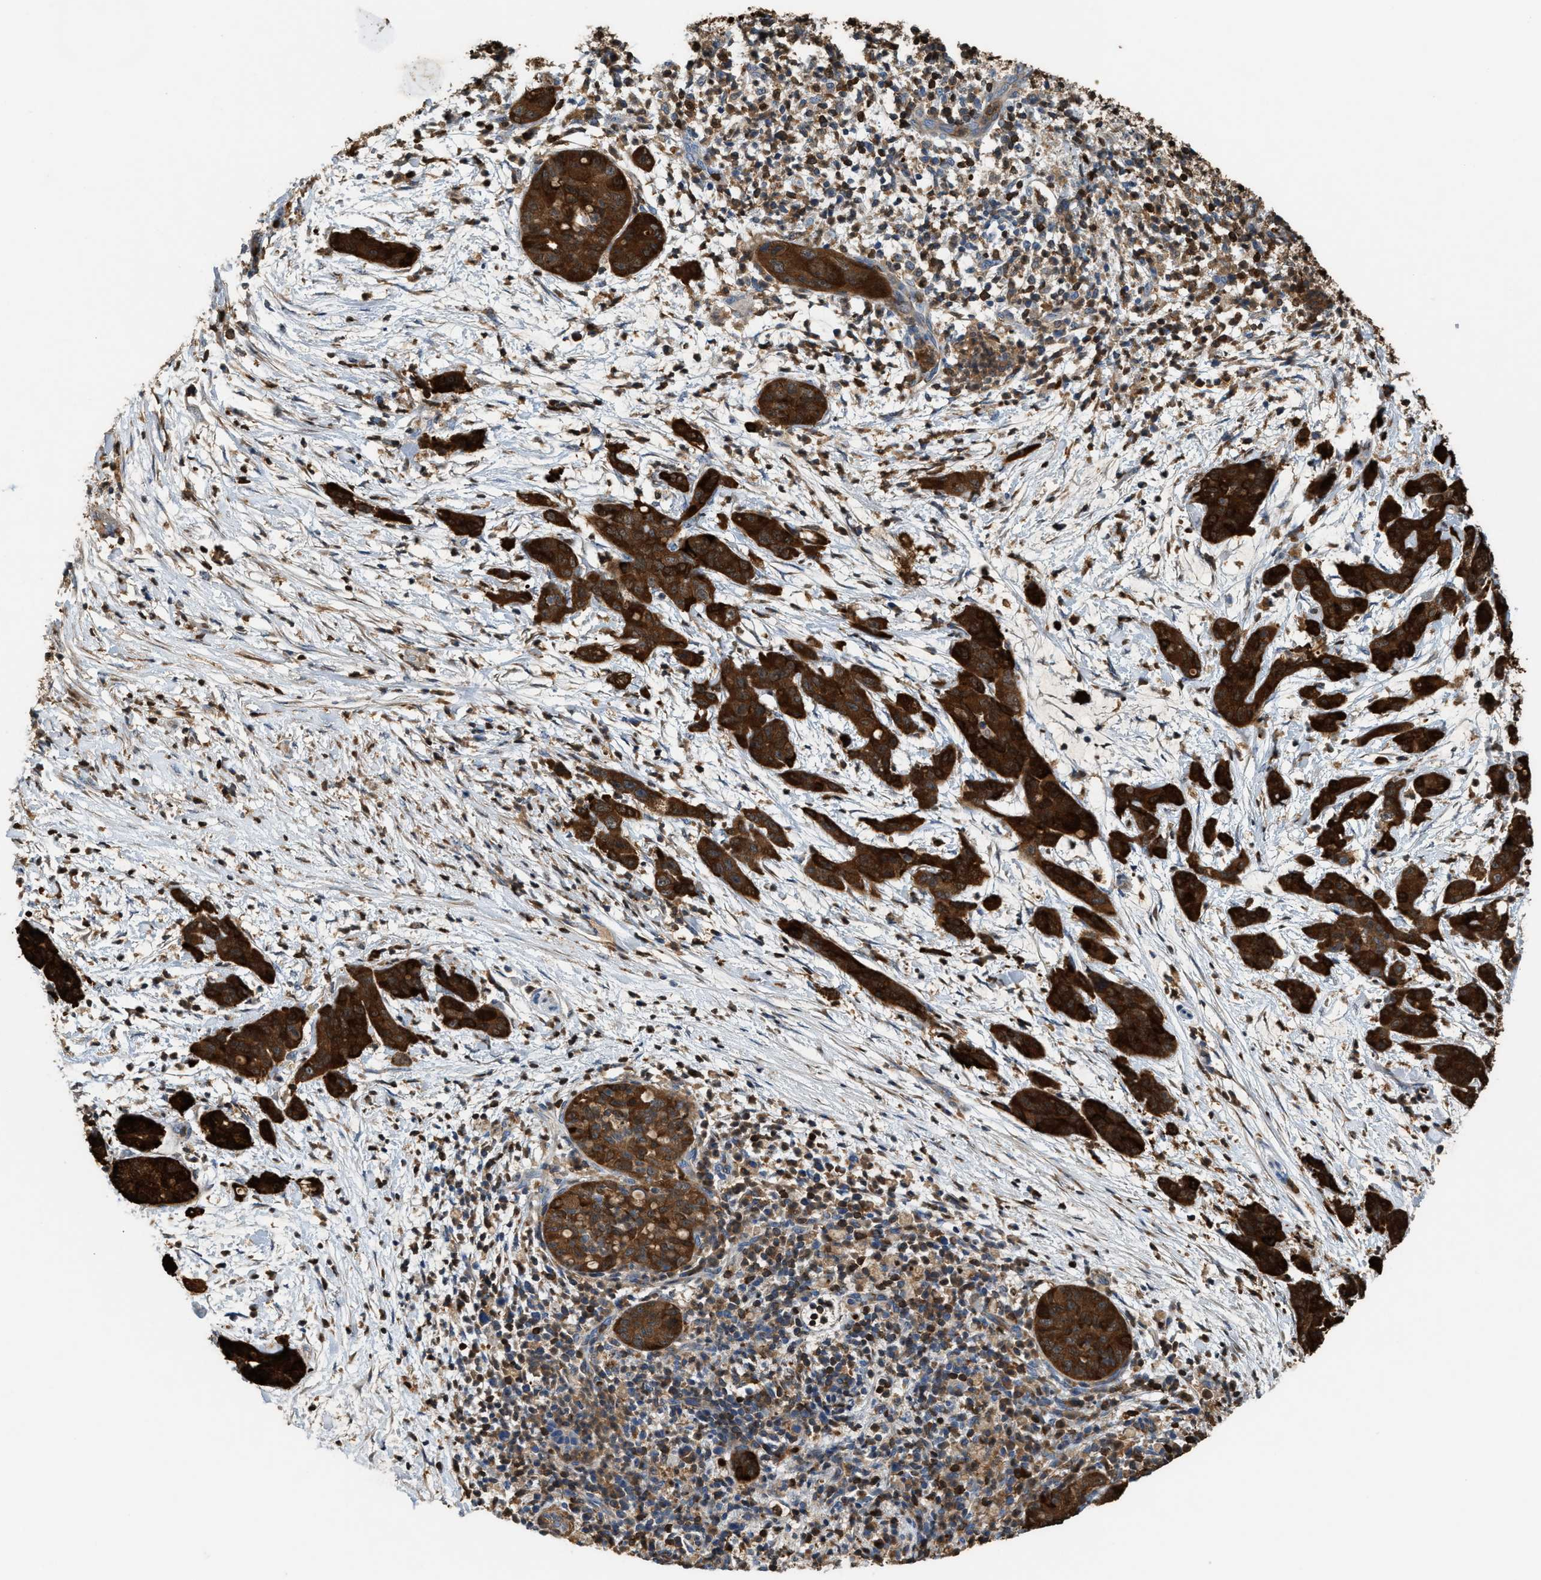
{"staining": {"intensity": "strong", "quantity": ">75%", "location": "cytoplasmic/membranous"}, "tissue": "pancreatic cancer", "cell_type": "Tumor cells", "image_type": "cancer", "snomed": [{"axis": "morphology", "description": "Adenocarcinoma, NOS"}, {"axis": "topography", "description": "Pancreas"}], "caption": "Immunohistochemistry histopathology image of human pancreatic adenocarcinoma stained for a protein (brown), which reveals high levels of strong cytoplasmic/membranous expression in approximately >75% of tumor cells.", "gene": "SERPINB5", "patient": {"sex": "female", "age": 78}}